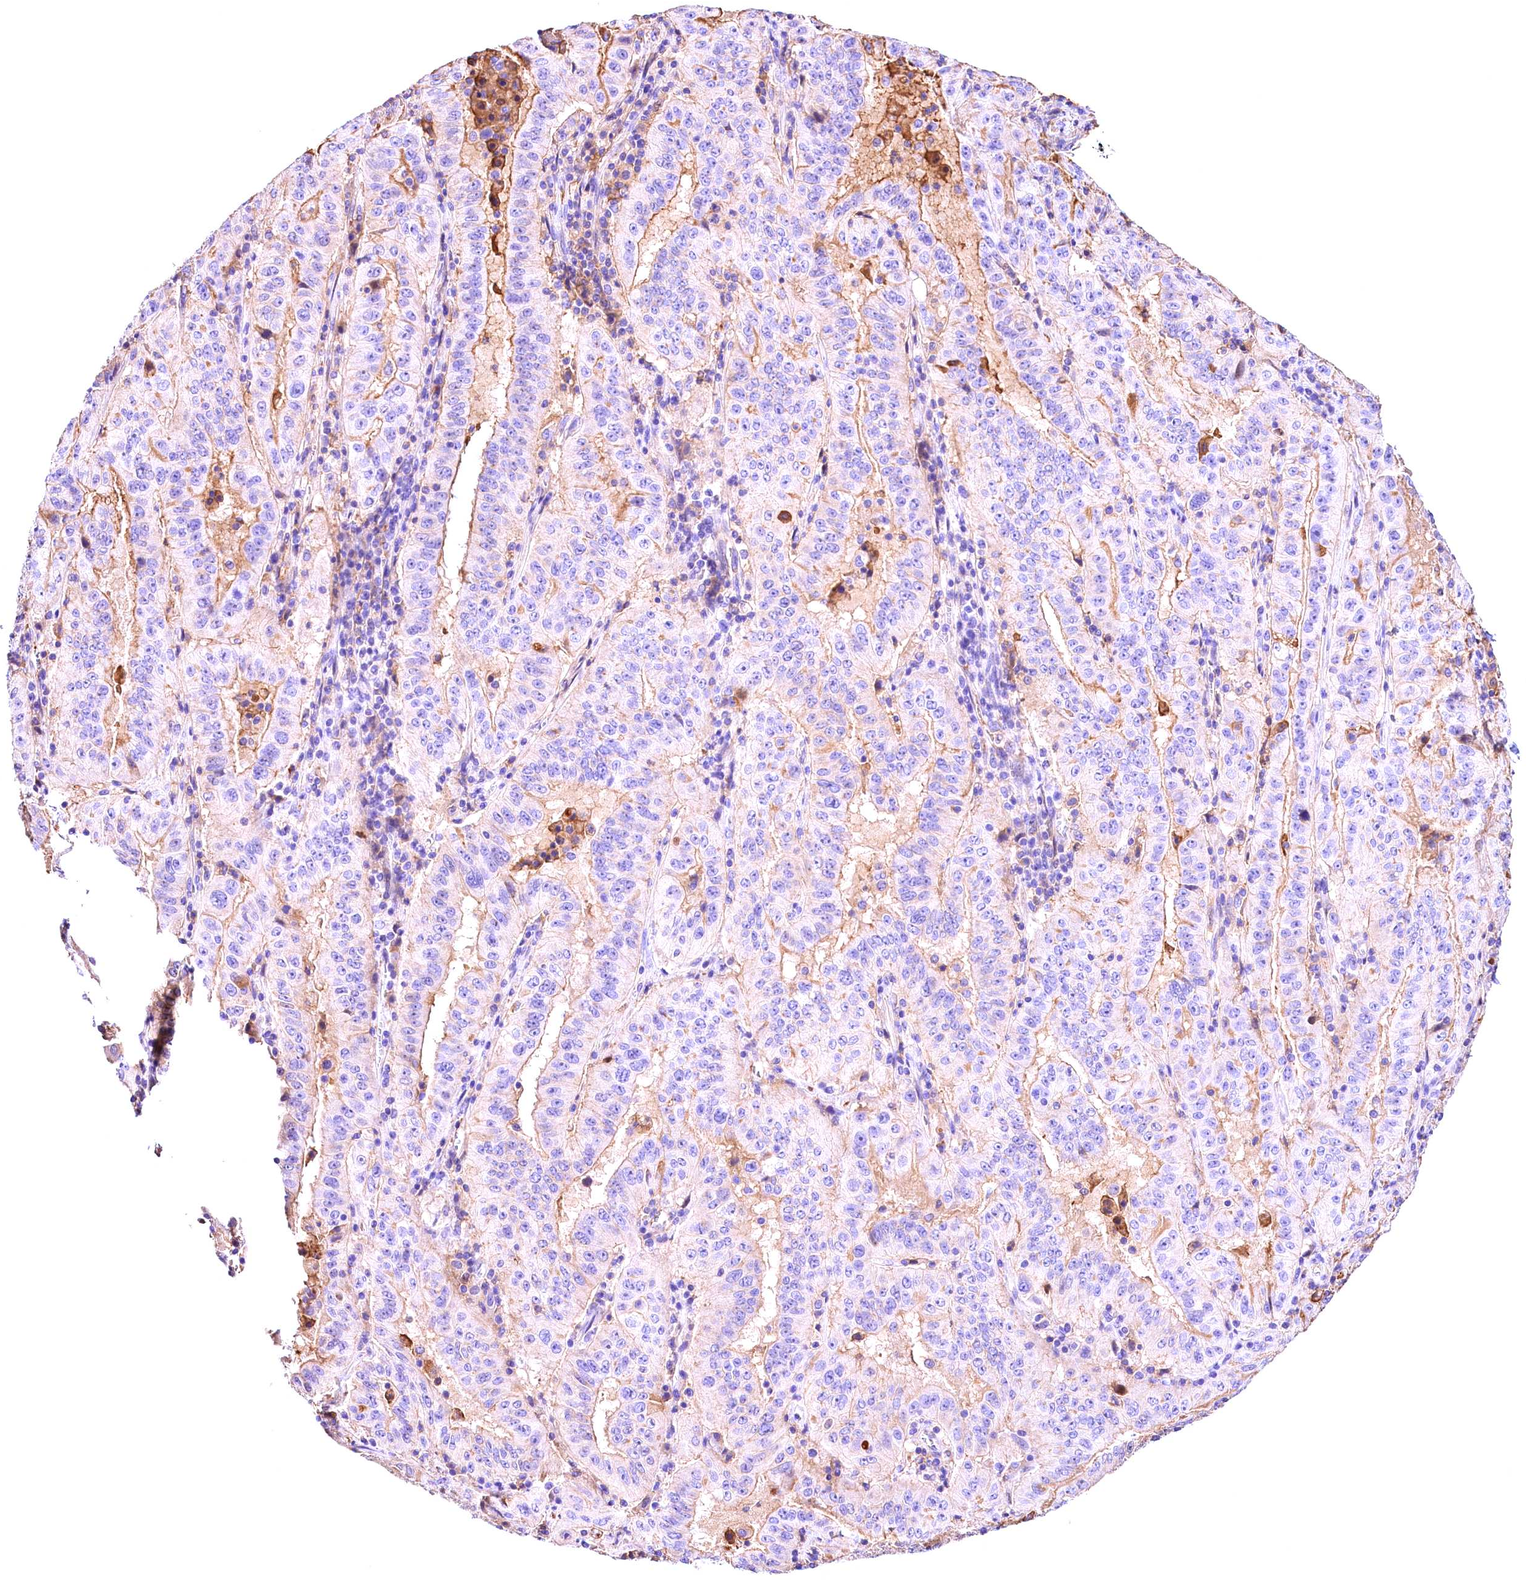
{"staining": {"intensity": "negative", "quantity": "none", "location": "none"}, "tissue": "pancreatic cancer", "cell_type": "Tumor cells", "image_type": "cancer", "snomed": [{"axis": "morphology", "description": "Adenocarcinoma, NOS"}, {"axis": "topography", "description": "Pancreas"}], "caption": "Immunohistochemistry (IHC) image of neoplastic tissue: human pancreatic cancer (adenocarcinoma) stained with DAB (3,3'-diaminobenzidine) displays no significant protein positivity in tumor cells.", "gene": "ARMC6", "patient": {"sex": "male", "age": 63}}